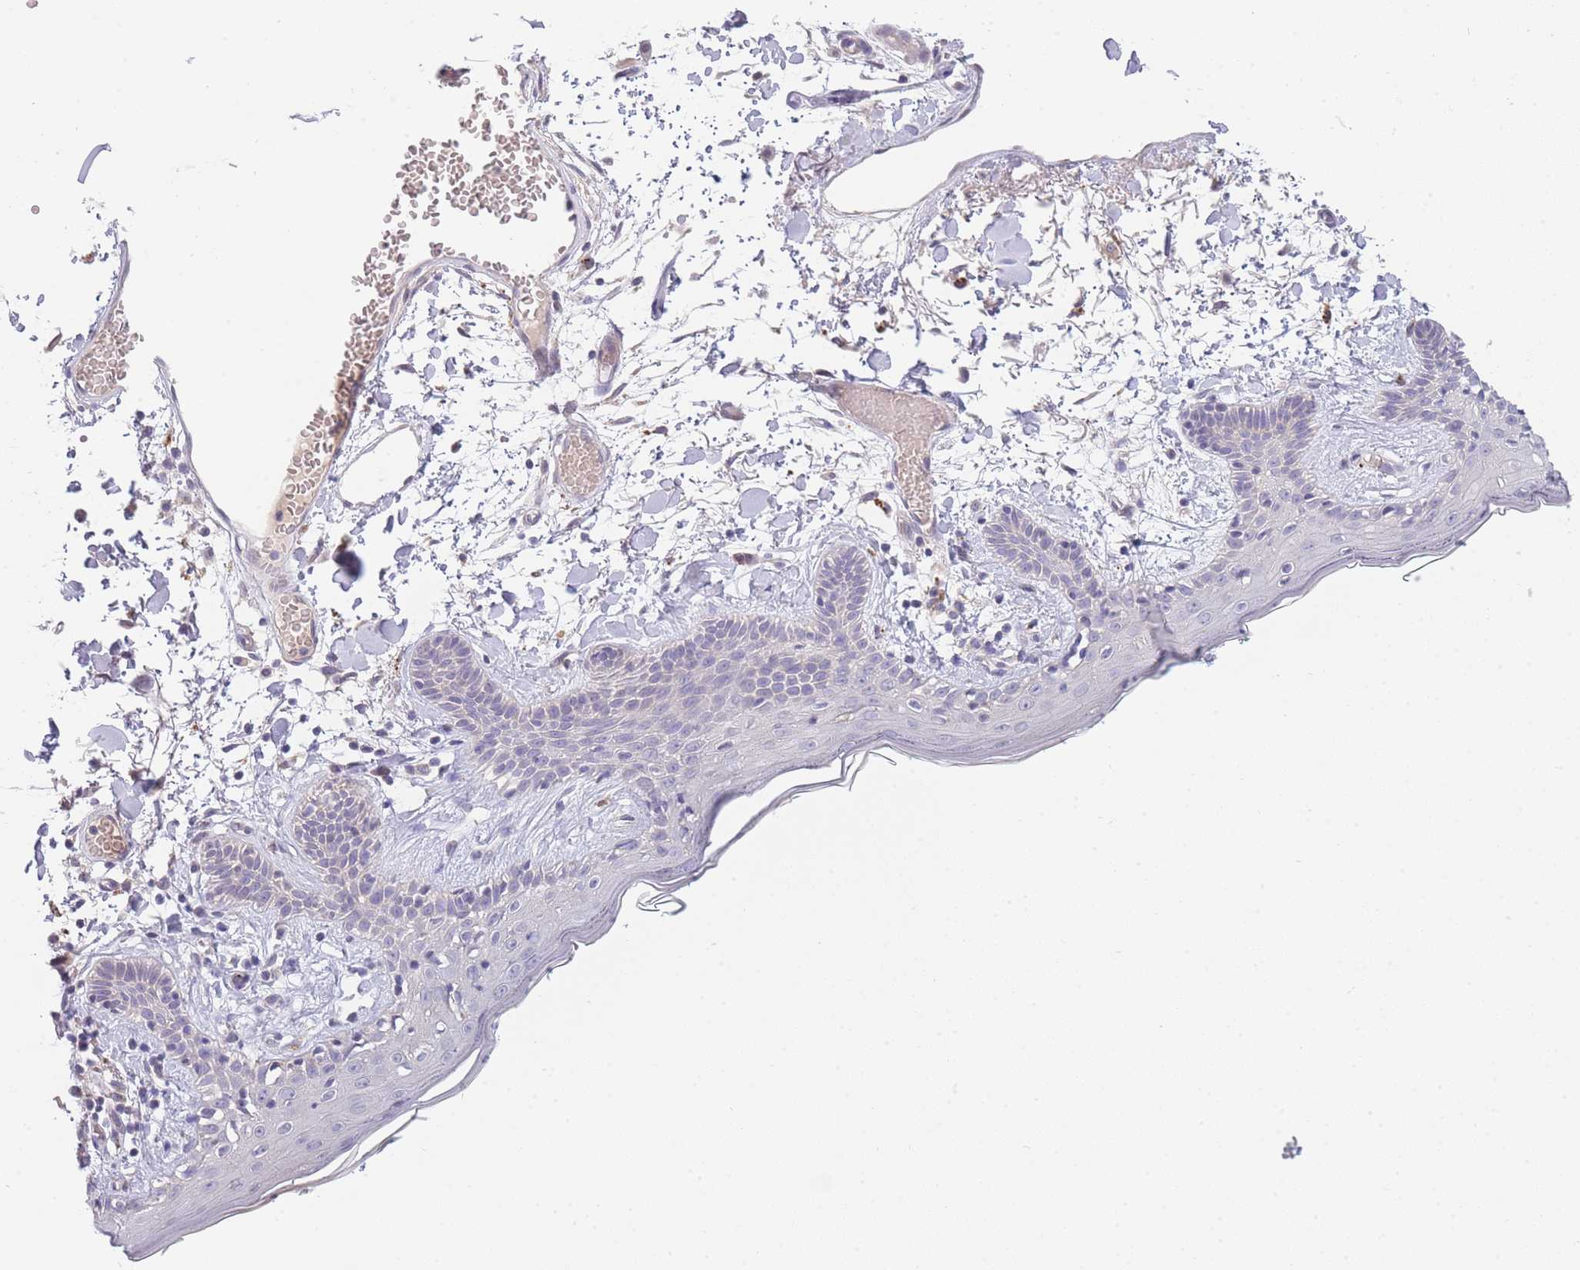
{"staining": {"intensity": "weak", "quantity": "25%-75%", "location": "cytoplasmic/membranous"}, "tissue": "skin", "cell_type": "Fibroblasts", "image_type": "normal", "snomed": [{"axis": "morphology", "description": "Normal tissue, NOS"}, {"axis": "topography", "description": "Skin"}], "caption": "Normal skin exhibits weak cytoplasmic/membranous staining in about 25%-75% of fibroblasts.", "gene": "TRIM61", "patient": {"sex": "male", "age": 79}}